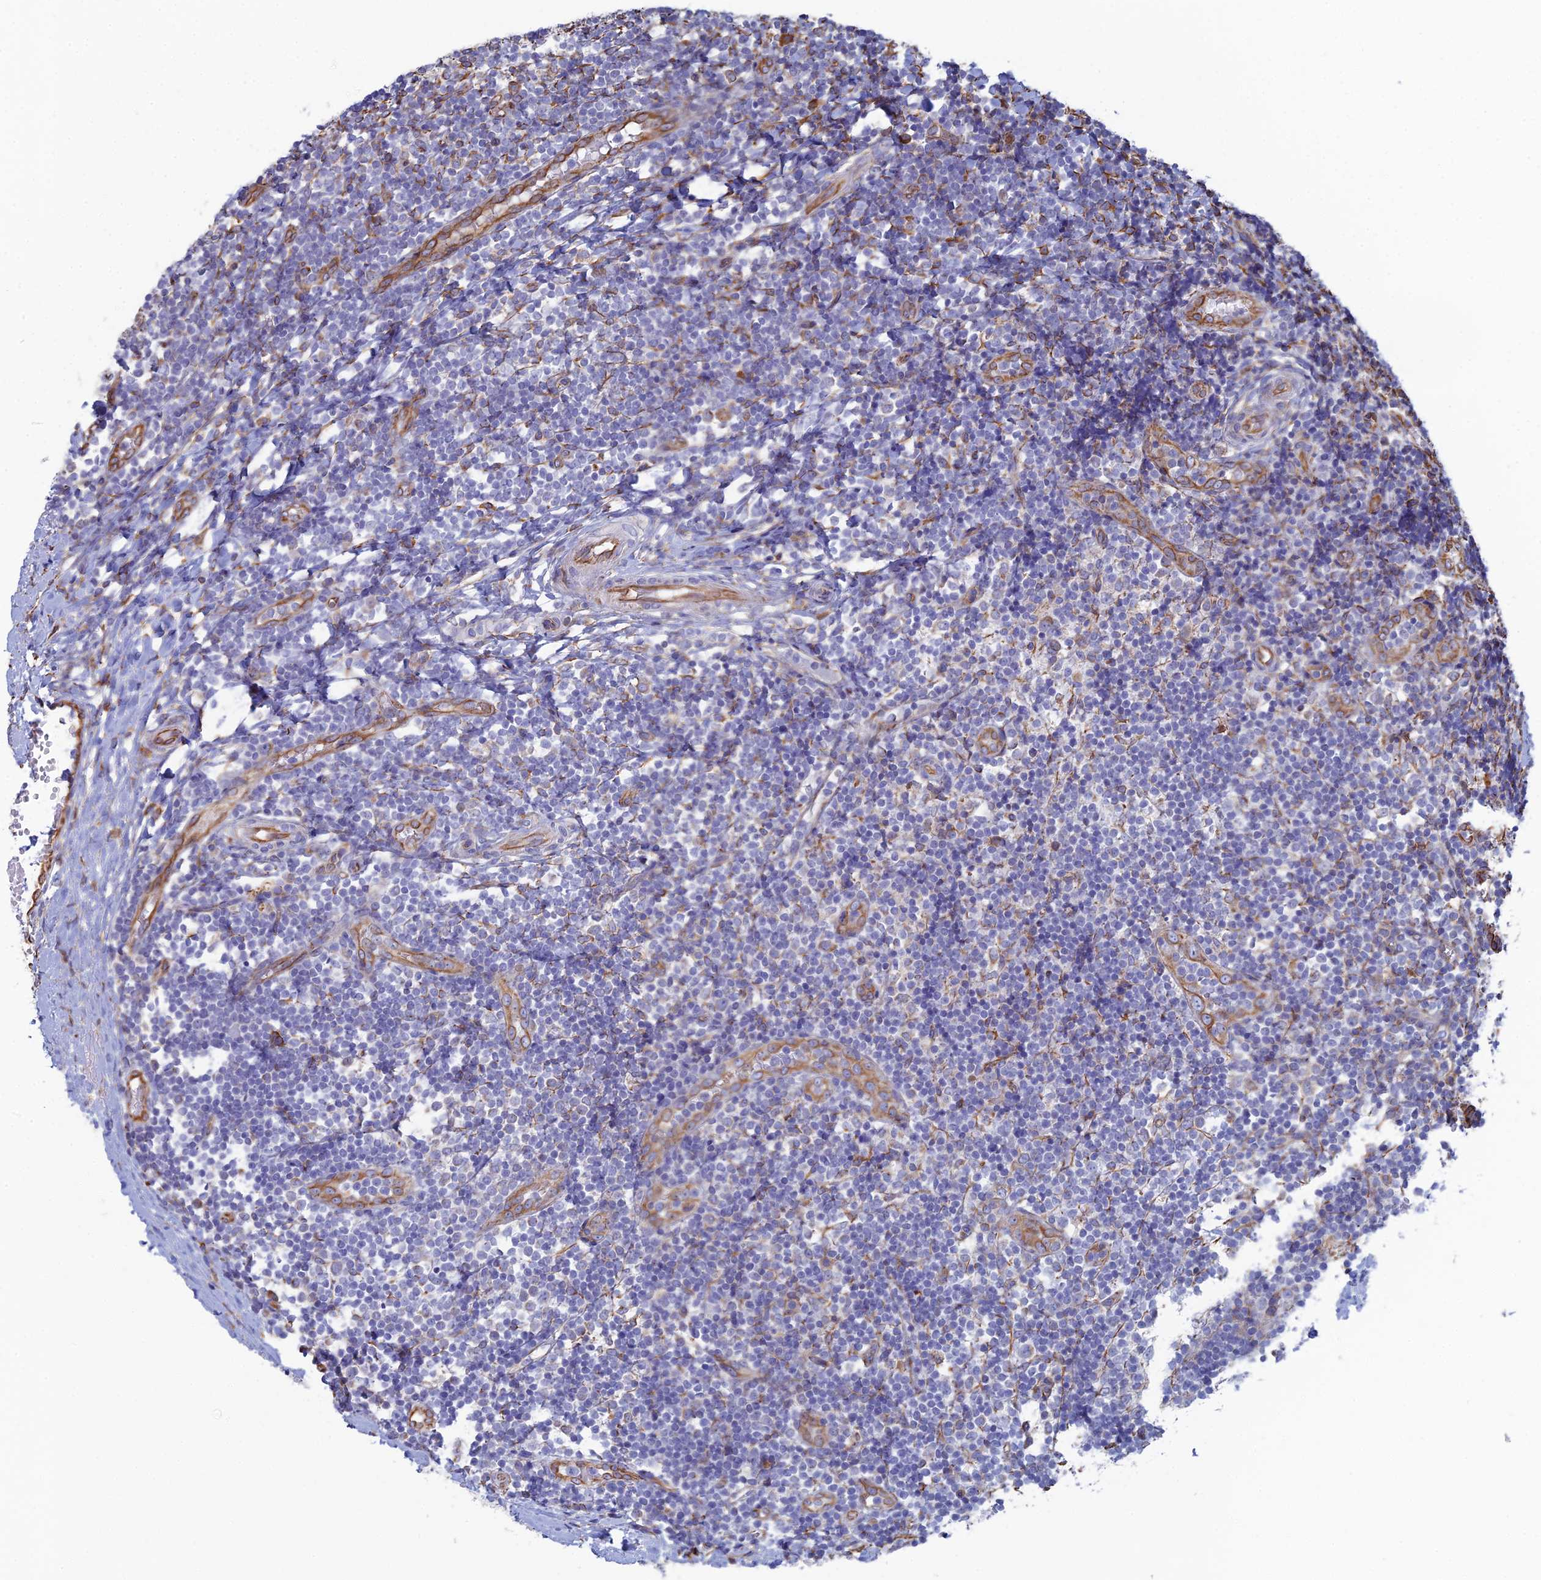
{"staining": {"intensity": "negative", "quantity": "none", "location": "none"}, "tissue": "tonsil", "cell_type": "Germinal center cells", "image_type": "normal", "snomed": [{"axis": "morphology", "description": "Normal tissue, NOS"}, {"axis": "topography", "description": "Tonsil"}], "caption": "An immunohistochemistry photomicrograph of normal tonsil is shown. There is no staining in germinal center cells of tonsil.", "gene": "CLVS2", "patient": {"sex": "female", "age": 19}}